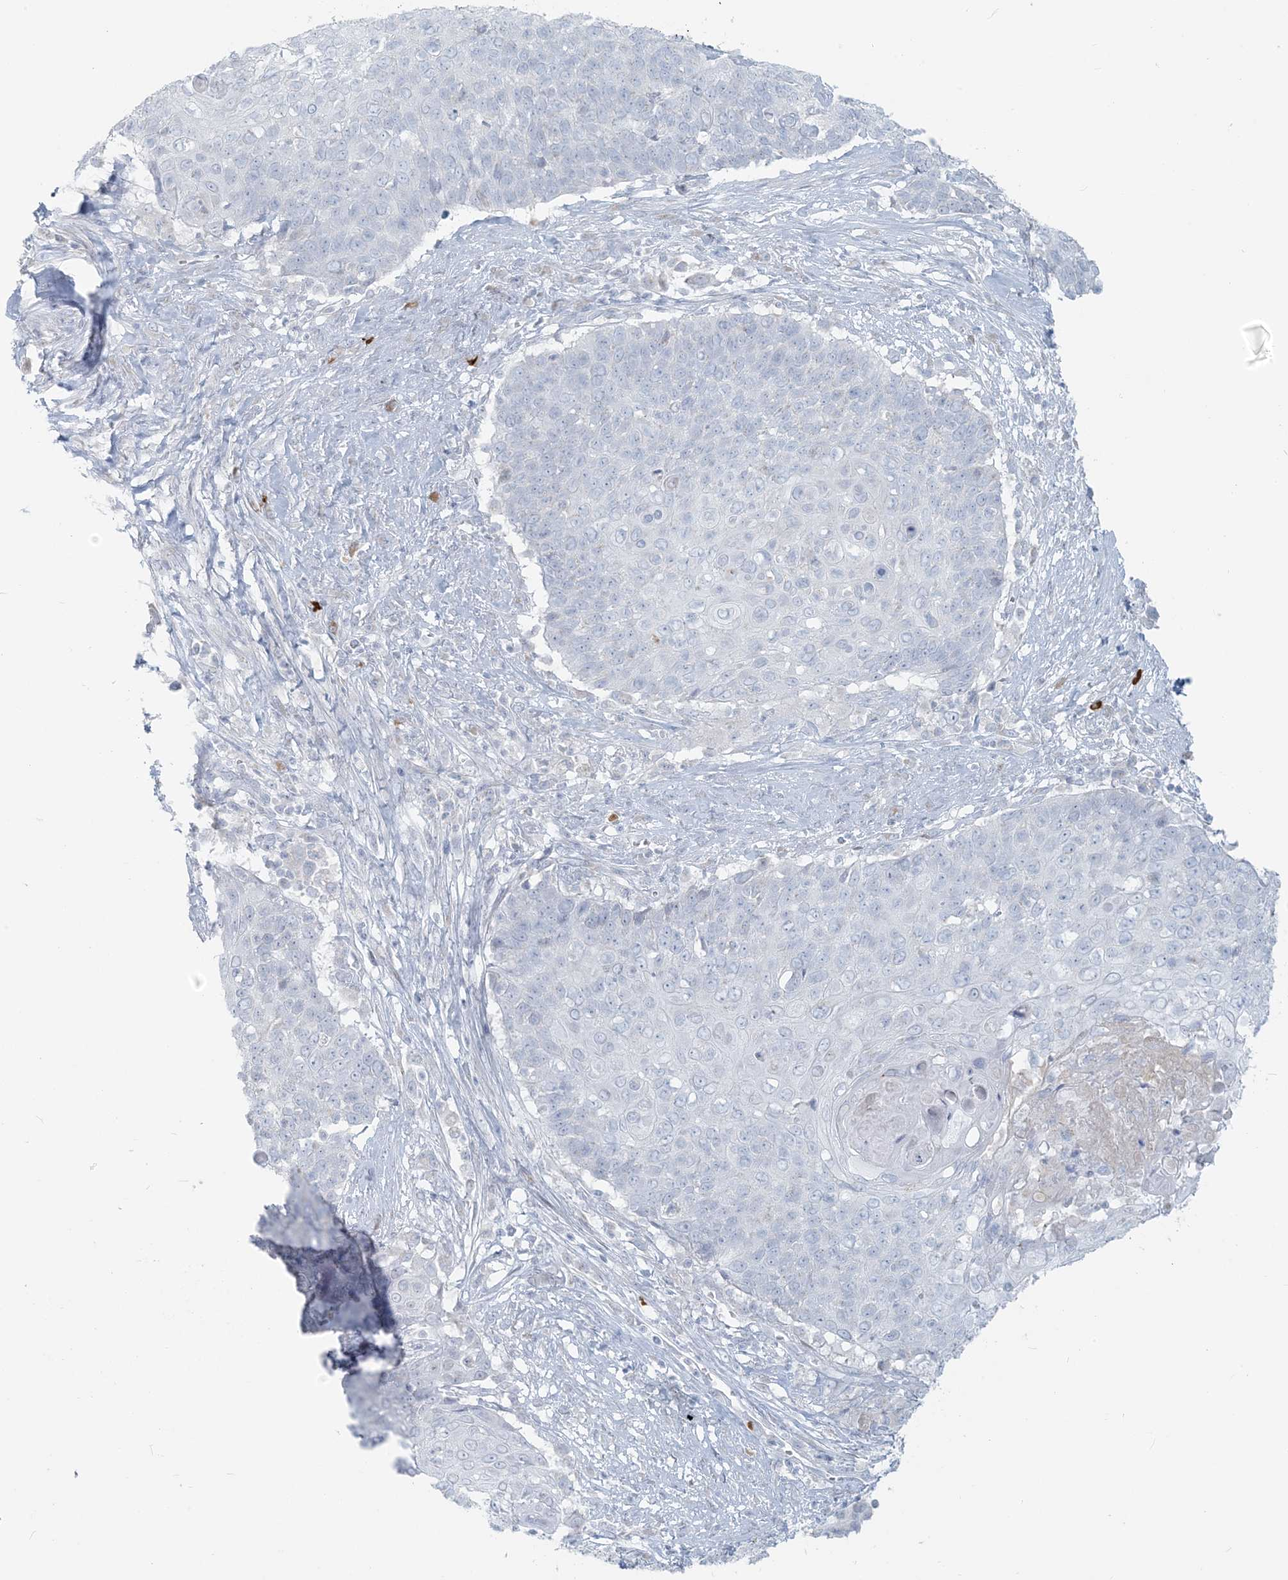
{"staining": {"intensity": "negative", "quantity": "none", "location": "none"}, "tissue": "cervical cancer", "cell_type": "Tumor cells", "image_type": "cancer", "snomed": [{"axis": "morphology", "description": "Squamous cell carcinoma, NOS"}, {"axis": "topography", "description": "Cervix"}], "caption": "Cervical cancer (squamous cell carcinoma) was stained to show a protein in brown. There is no significant expression in tumor cells.", "gene": "SCML1", "patient": {"sex": "female", "age": 39}}